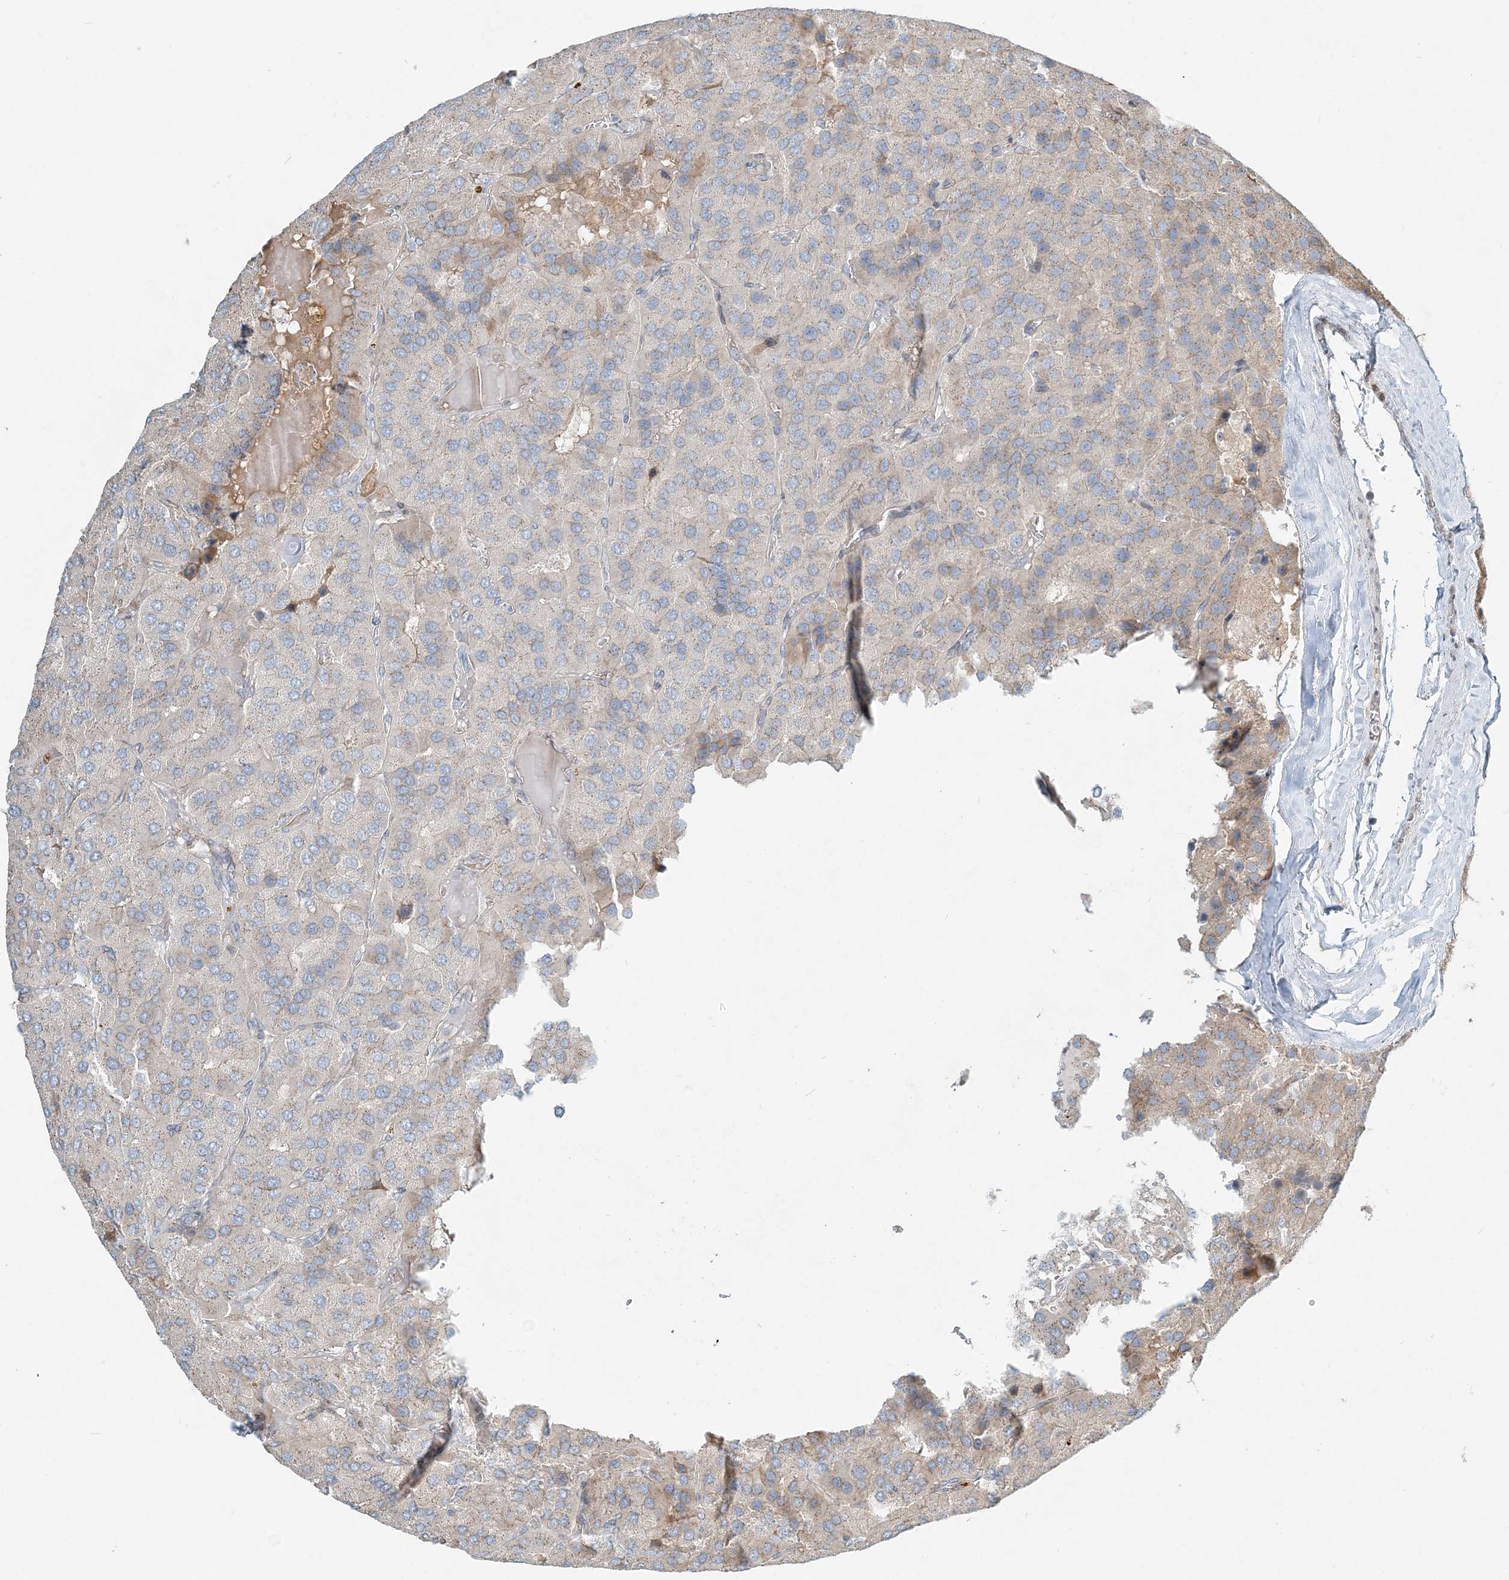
{"staining": {"intensity": "negative", "quantity": "none", "location": "none"}, "tissue": "parathyroid gland", "cell_type": "Glandular cells", "image_type": "normal", "snomed": [{"axis": "morphology", "description": "Normal tissue, NOS"}, {"axis": "morphology", "description": "Adenoma, NOS"}, {"axis": "topography", "description": "Parathyroid gland"}], "caption": "Immunohistochemistry image of unremarkable parathyroid gland: human parathyroid gland stained with DAB reveals no significant protein expression in glandular cells. Nuclei are stained in blue.", "gene": "CXXC5", "patient": {"sex": "female", "age": 86}}